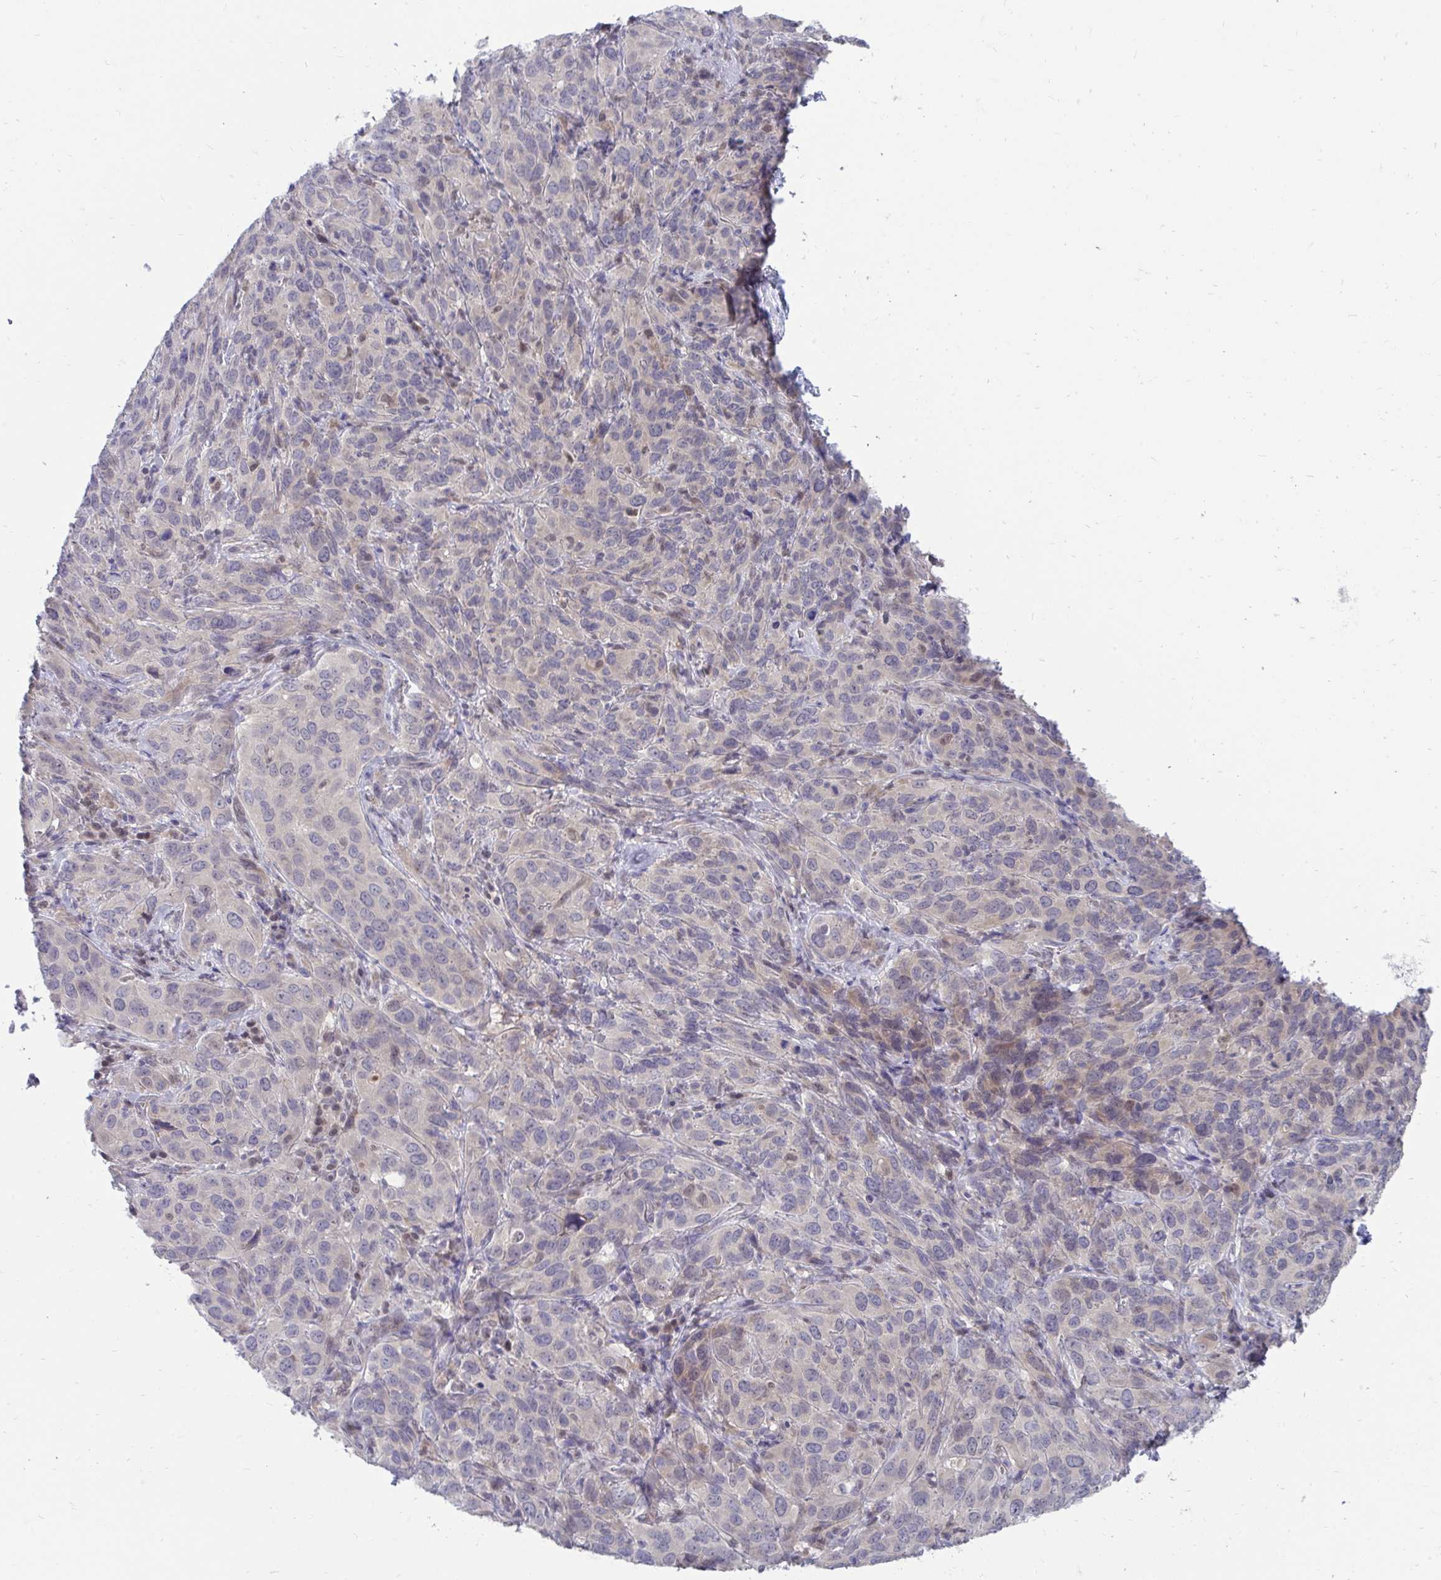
{"staining": {"intensity": "negative", "quantity": "none", "location": "none"}, "tissue": "cervical cancer", "cell_type": "Tumor cells", "image_type": "cancer", "snomed": [{"axis": "morphology", "description": "Squamous cell carcinoma, NOS"}, {"axis": "topography", "description": "Cervix"}], "caption": "A high-resolution micrograph shows immunohistochemistry staining of cervical squamous cell carcinoma, which demonstrates no significant positivity in tumor cells.", "gene": "MROH8", "patient": {"sex": "female", "age": 51}}